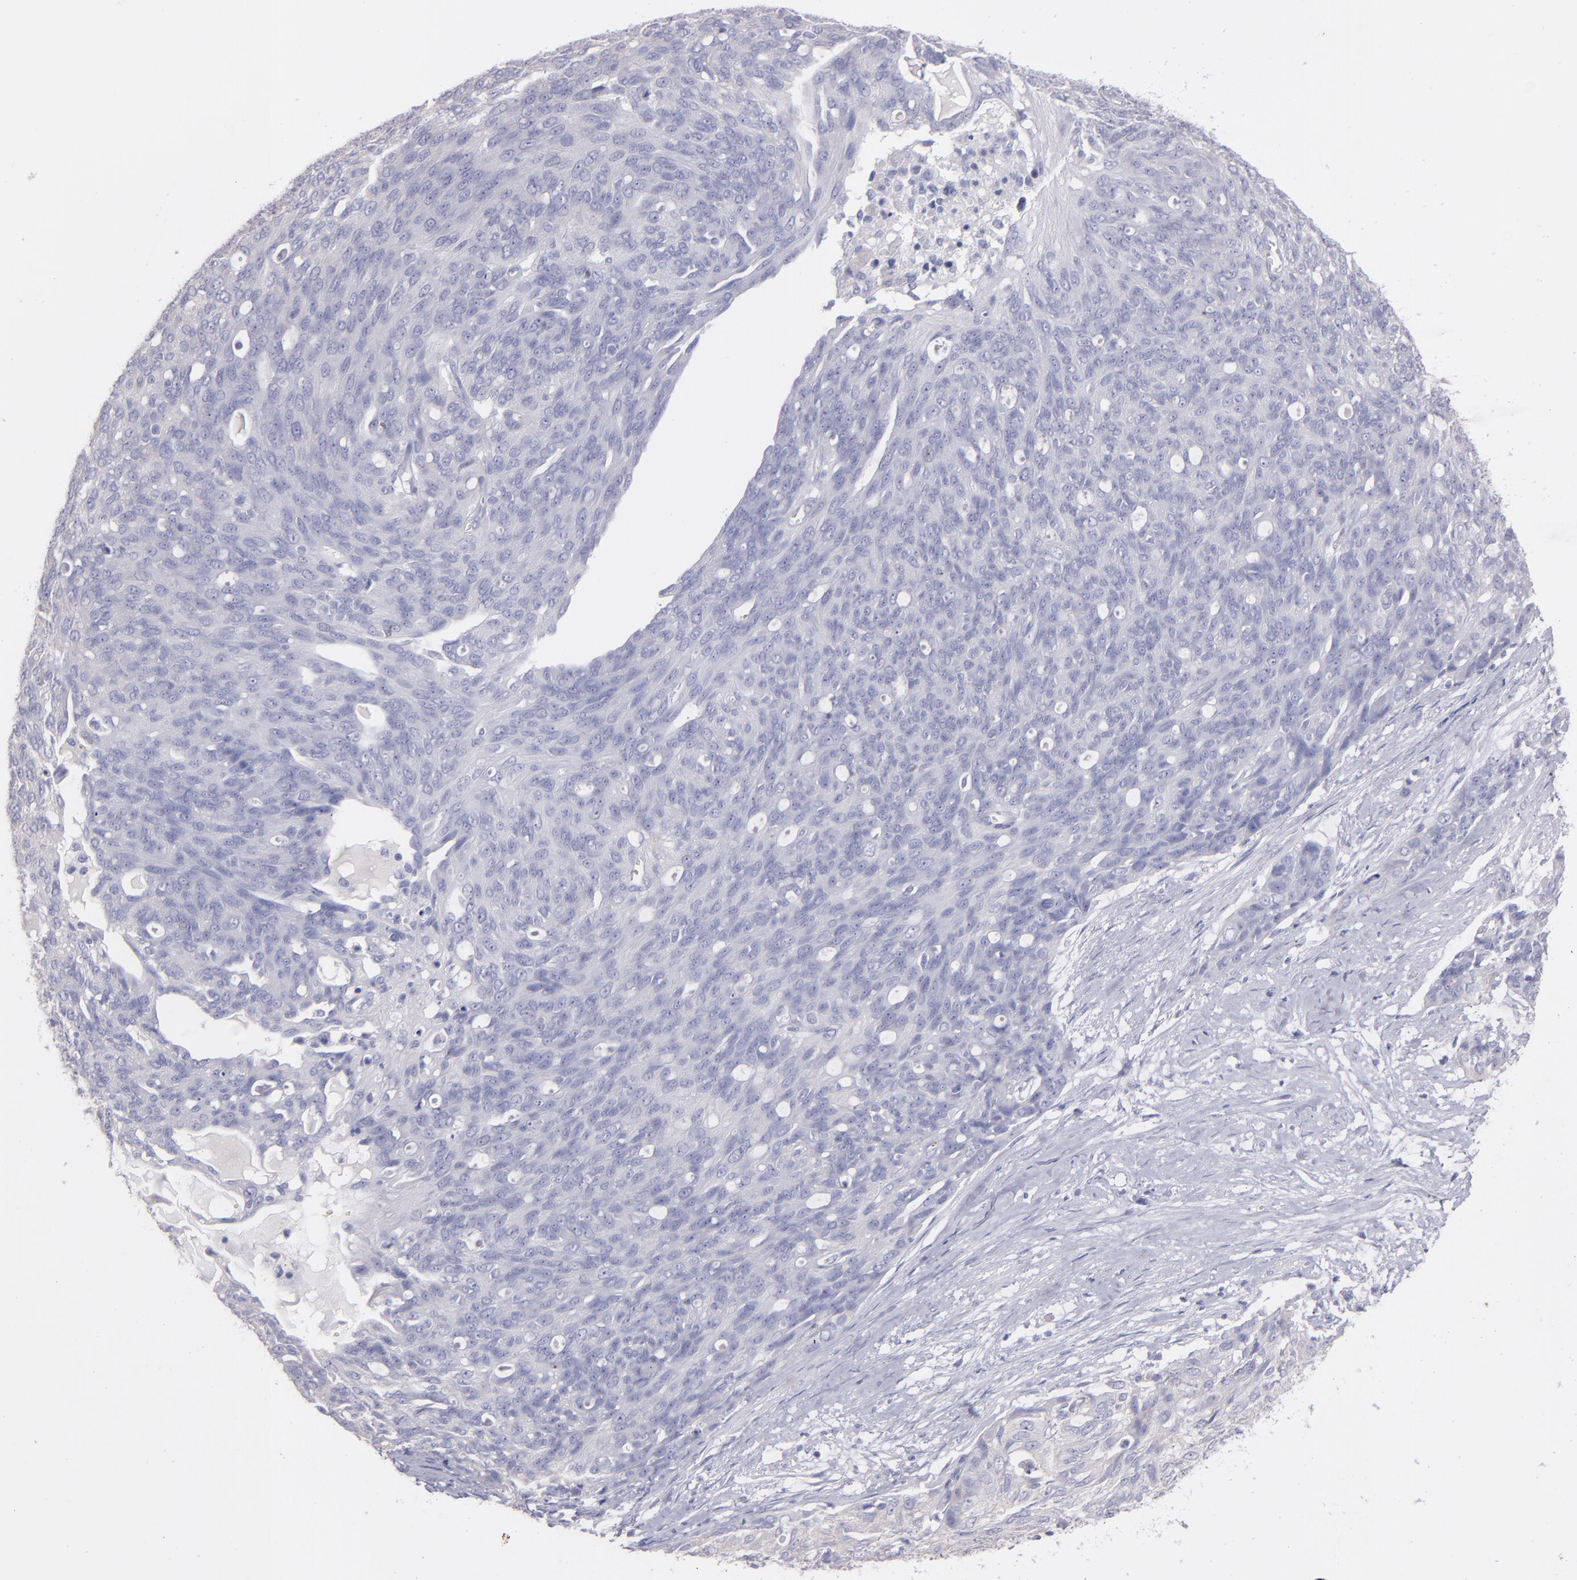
{"staining": {"intensity": "negative", "quantity": "none", "location": "none"}, "tissue": "ovarian cancer", "cell_type": "Tumor cells", "image_type": "cancer", "snomed": [{"axis": "morphology", "description": "Carcinoma, endometroid"}, {"axis": "topography", "description": "Ovary"}], "caption": "Protein analysis of endometroid carcinoma (ovarian) demonstrates no significant expression in tumor cells.", "gene": "SNAP25", "patient": {"sex": "female", "age": 60}}